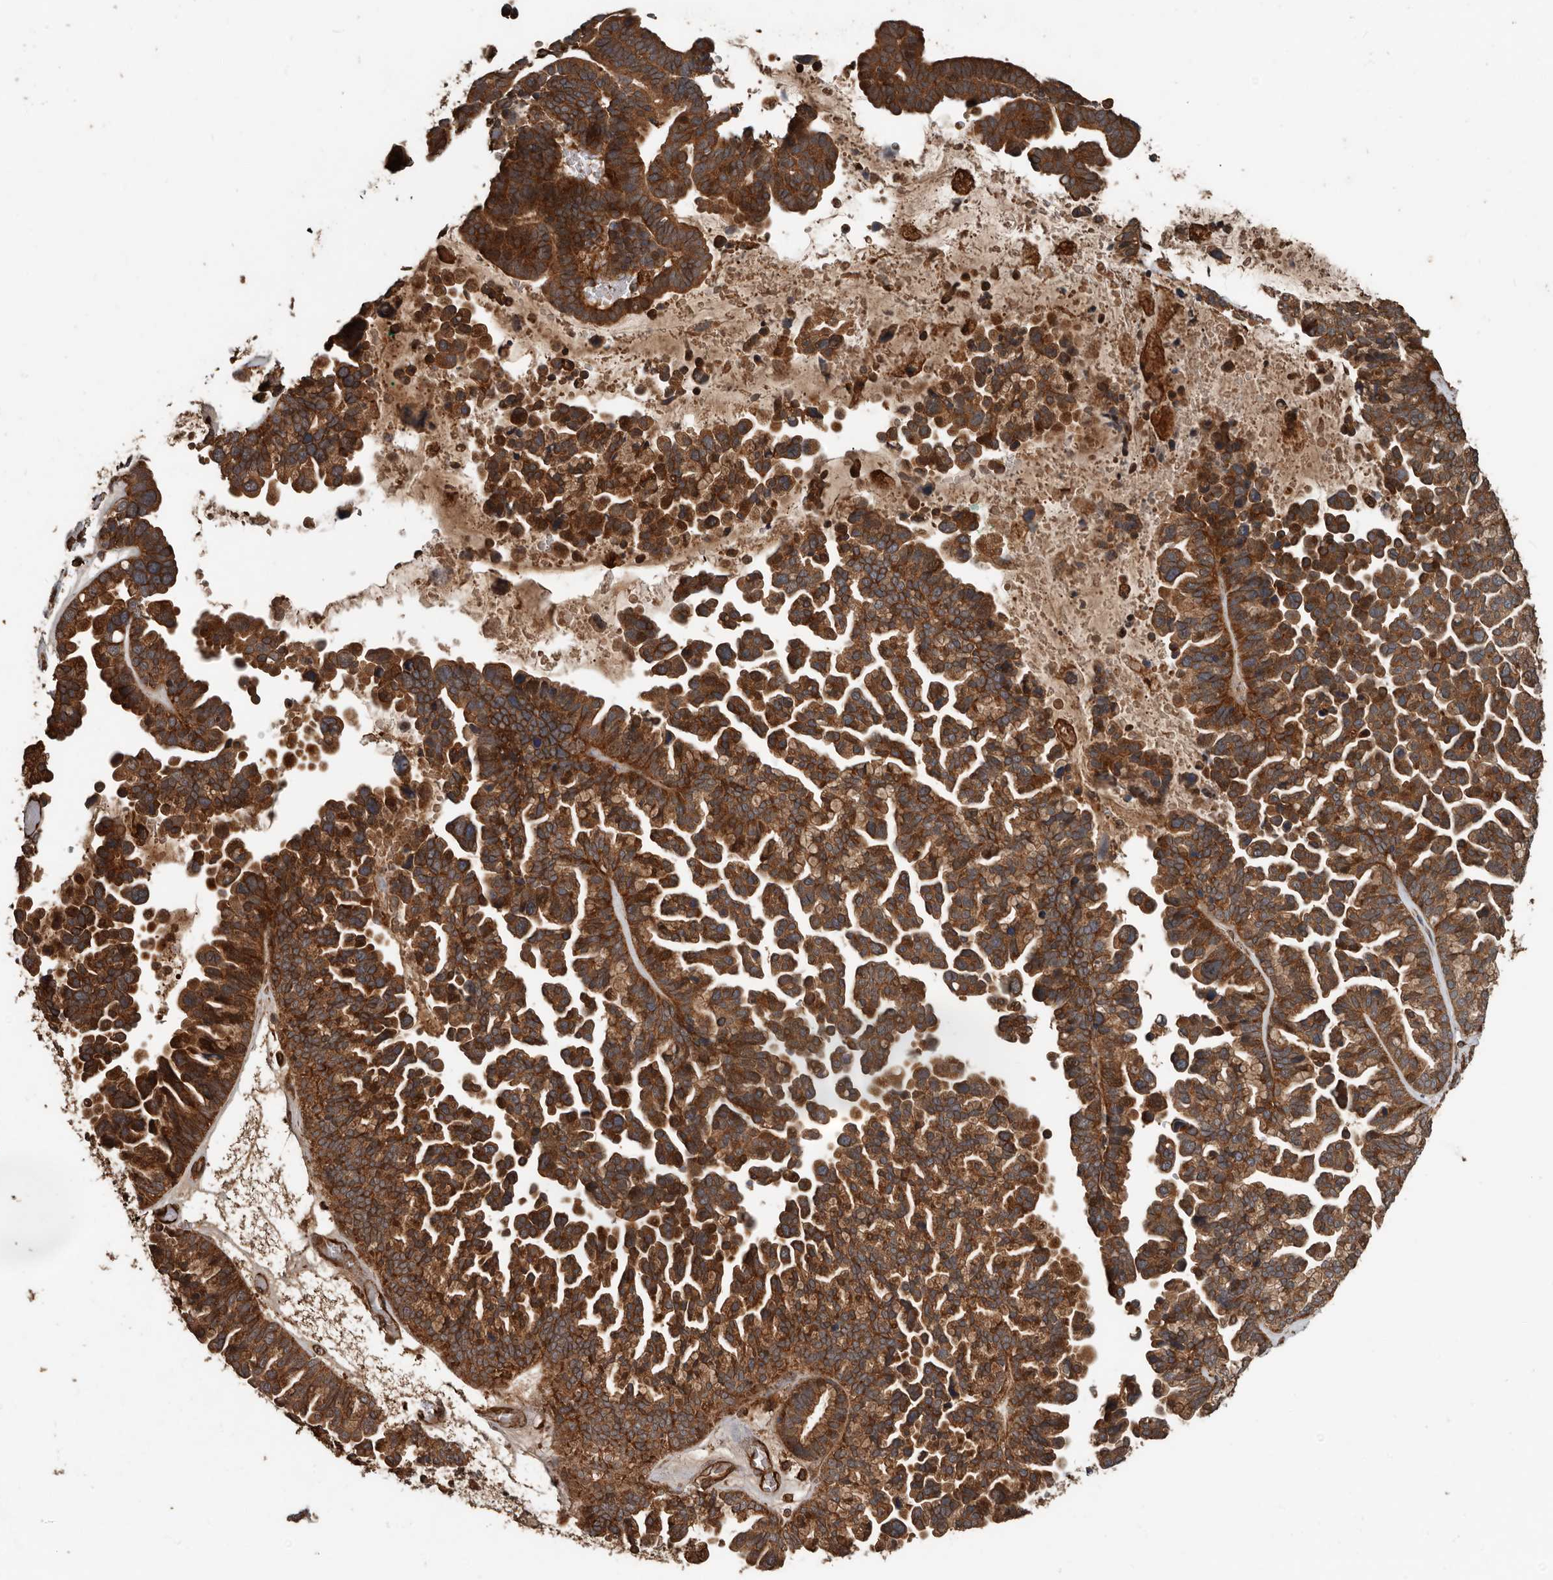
{"staining": {"intensity": "strong", "quantity": ">75%", "location": "cytoplasmic/membranous"}, "tissue": "ovarian cancer", "cell_type": "Tumor cells", "image_type": "cancer", "snomed": [{"axis": "morphology", "description": "Cystadenocarcinoma, serous, NOS"}, {"axis": "topography", "description": "Ovary"}], "caption": "Tumor cells display high levels of strong cytoplasmic/membranous staining in about >75% of cells in ovarian cancer (serous cystadenocarcinoma).", "gene": "YOD1", "patient": {"sex": "female", "age": 56}}